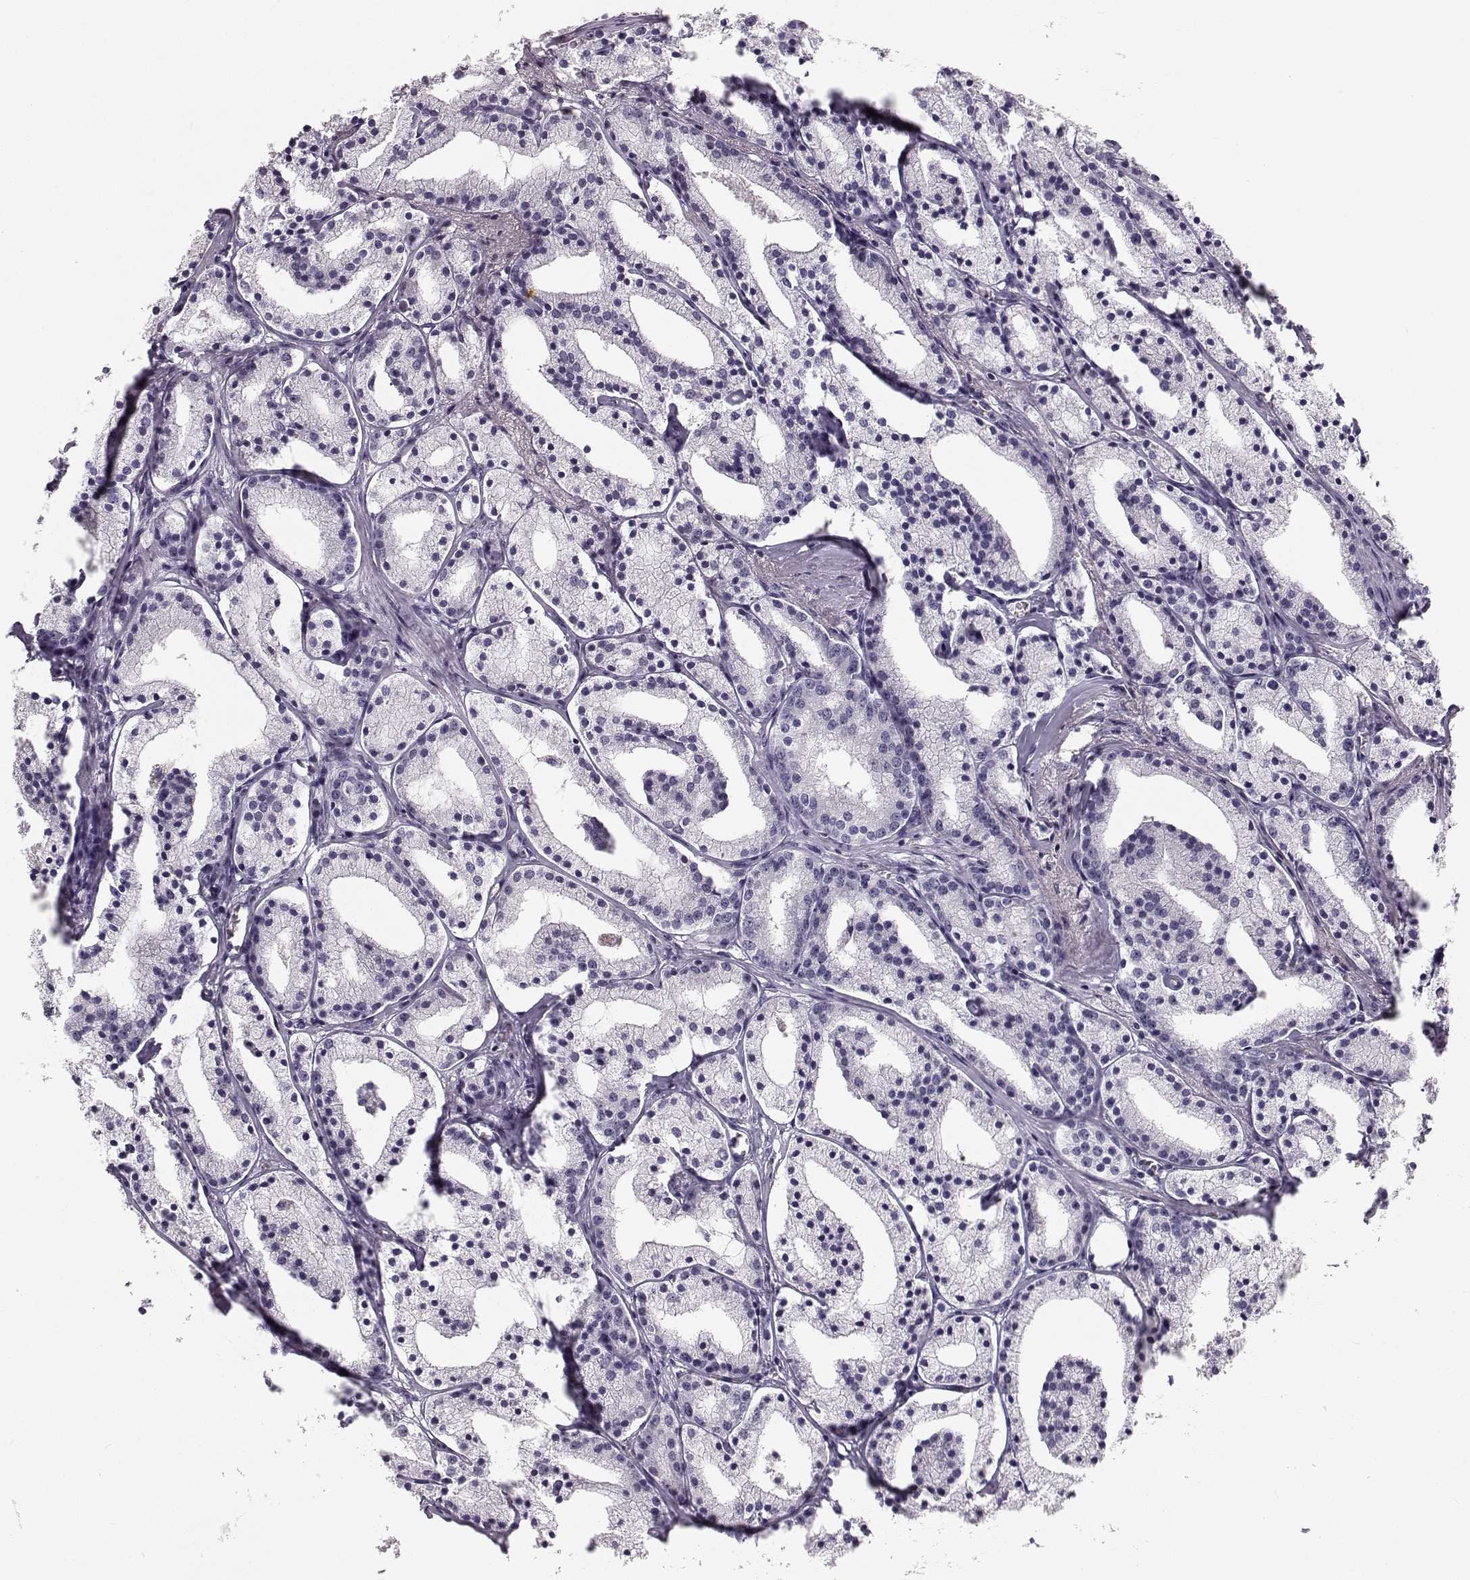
{"staining": {"intensity": "negative", "quantity": "none", "location": "none"}, "tissue": "prostate cancer", "cell_type": "Tumor cells", "image_type": "cancer", "snomed": [{"axis": "morphology", "description": "Adenocarcinoma, NOS"}, {"axis": "topography", "description": "Prostate"}], "caption": "High magnification brightfield microscopy of adenocarcinoma (prostate) stained with DAB (3,3'-diaminobenzidine) (brown) and counterstained with hematoxylin (blue): tumor cells show no significant staining. (DAB (3,3'-diaminobenzidine) immunohistochemistry (IHC), high magnification).", "gene": "OIP5", "patient": {"sex": "male", "age": 69}}